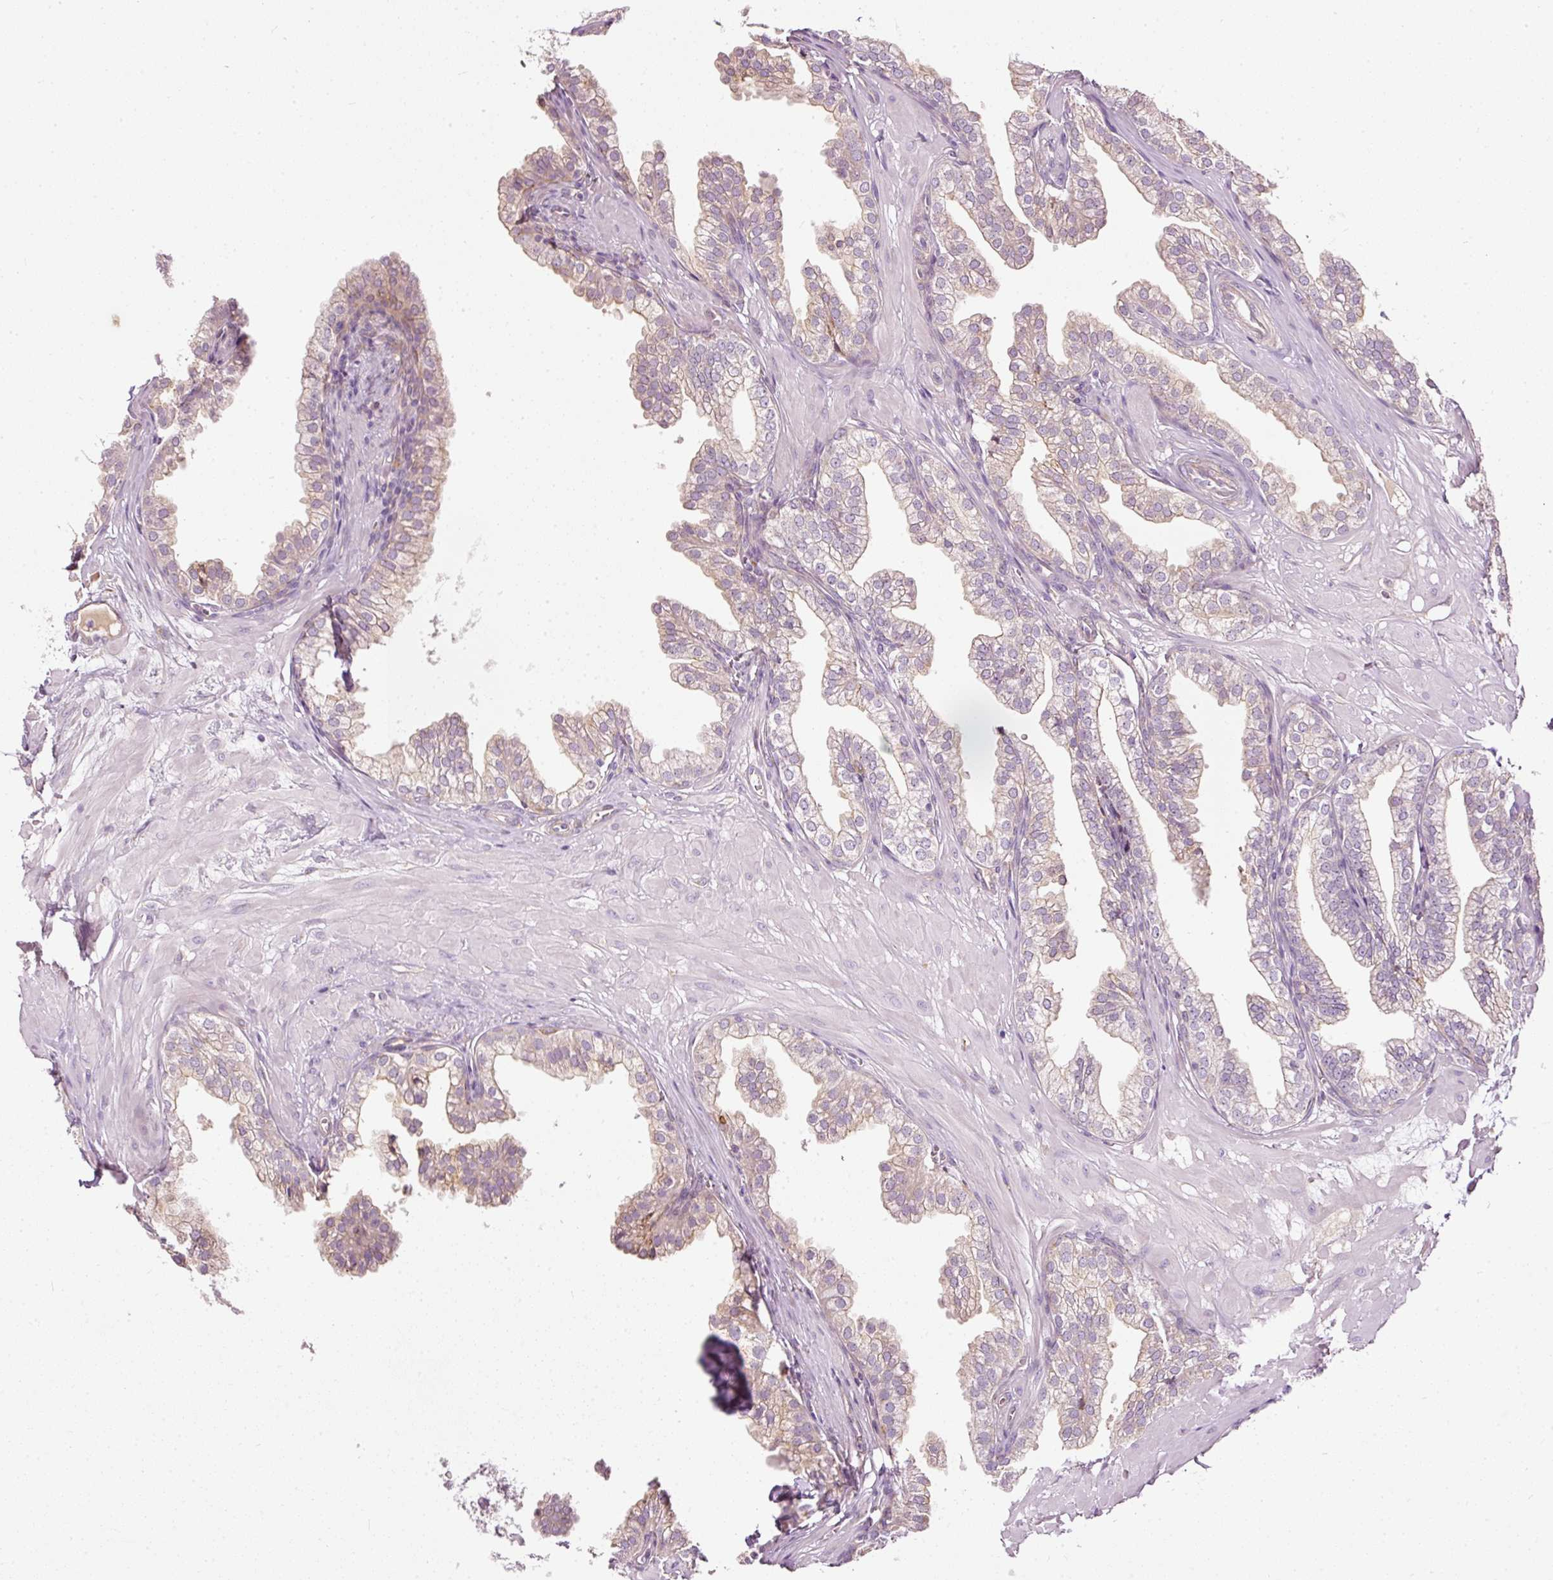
{"staining": {"intensity": "weak", "quantity": "<25%", "location": "cytoplasmic/membranous"}, "tissue": "prostate", "cell_type": "Glandular cells", "image_type": "normal", "snomed": [{"axis": "morphology", "description": "Normal tissue, NOS"}, {"axis": "topography", "description": "Prostate"}, {"axis": "topography", "description": "Peripheral nerve tissue"}], "caption": "The micrograph demonstrates no significant expression in glandular cells of prostate. (DAB IHC with hematoxylin counter stain).", "gene": "PAQR9", "patient": {"sex": "male", "age": 55}}